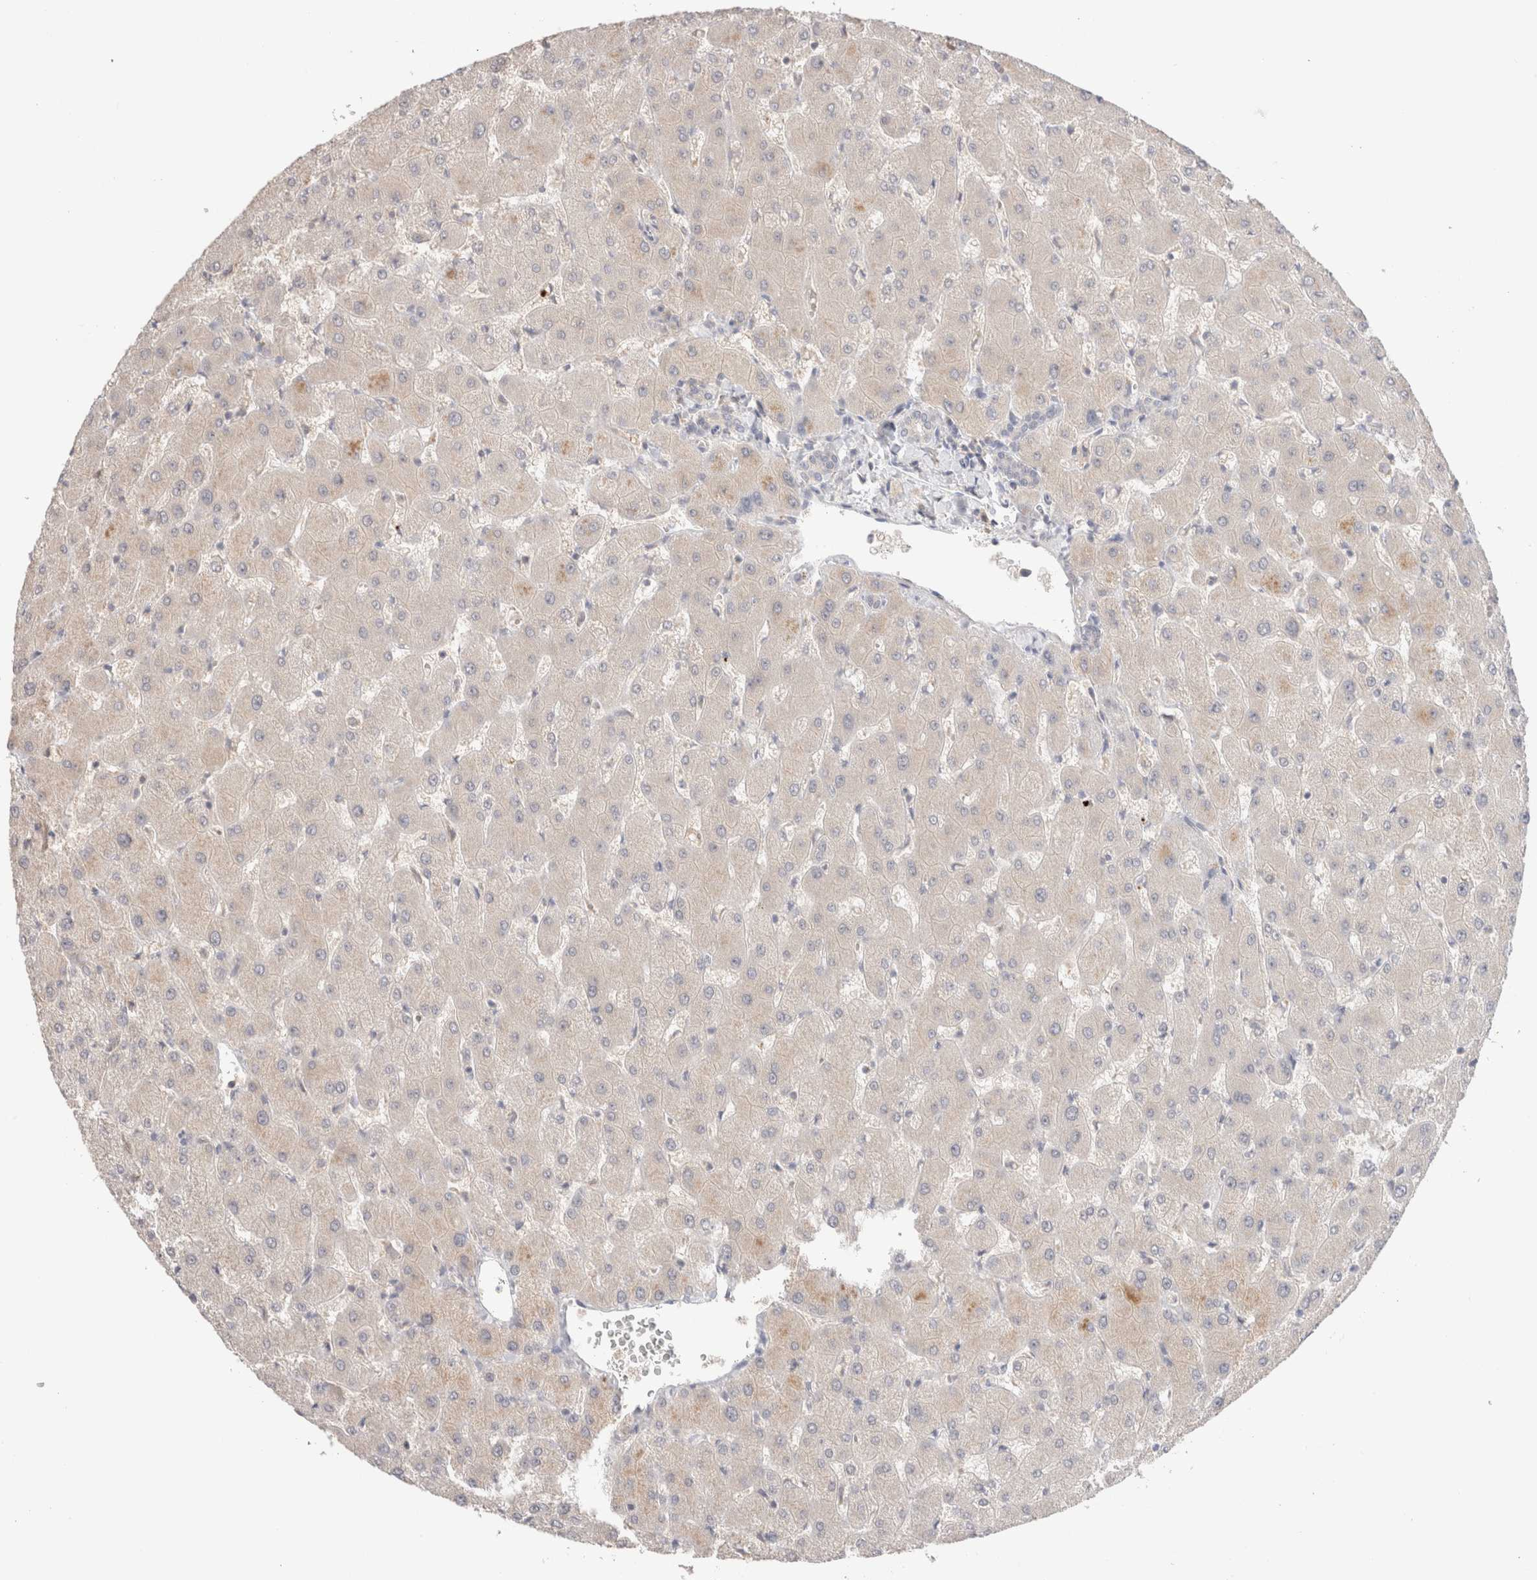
{"staining": {"intensity": "negative", "quantity": "none", "location": "none"}, "tissue": "liver", "cell_type": "Cholangiocytes", "image_type": "normal", "snomed": [{"axis": "morphology", "description": "Normal tissue, NOS"}, {"axis": "topography", "description": "Liver"}], "caption": "A high-resolution photomicrograph shows IHC staining of benign liver, which shows no significant expression in cholangiocytes.", "gene": "TRIM41", "patient": {"sex": "female", "age": 63}}